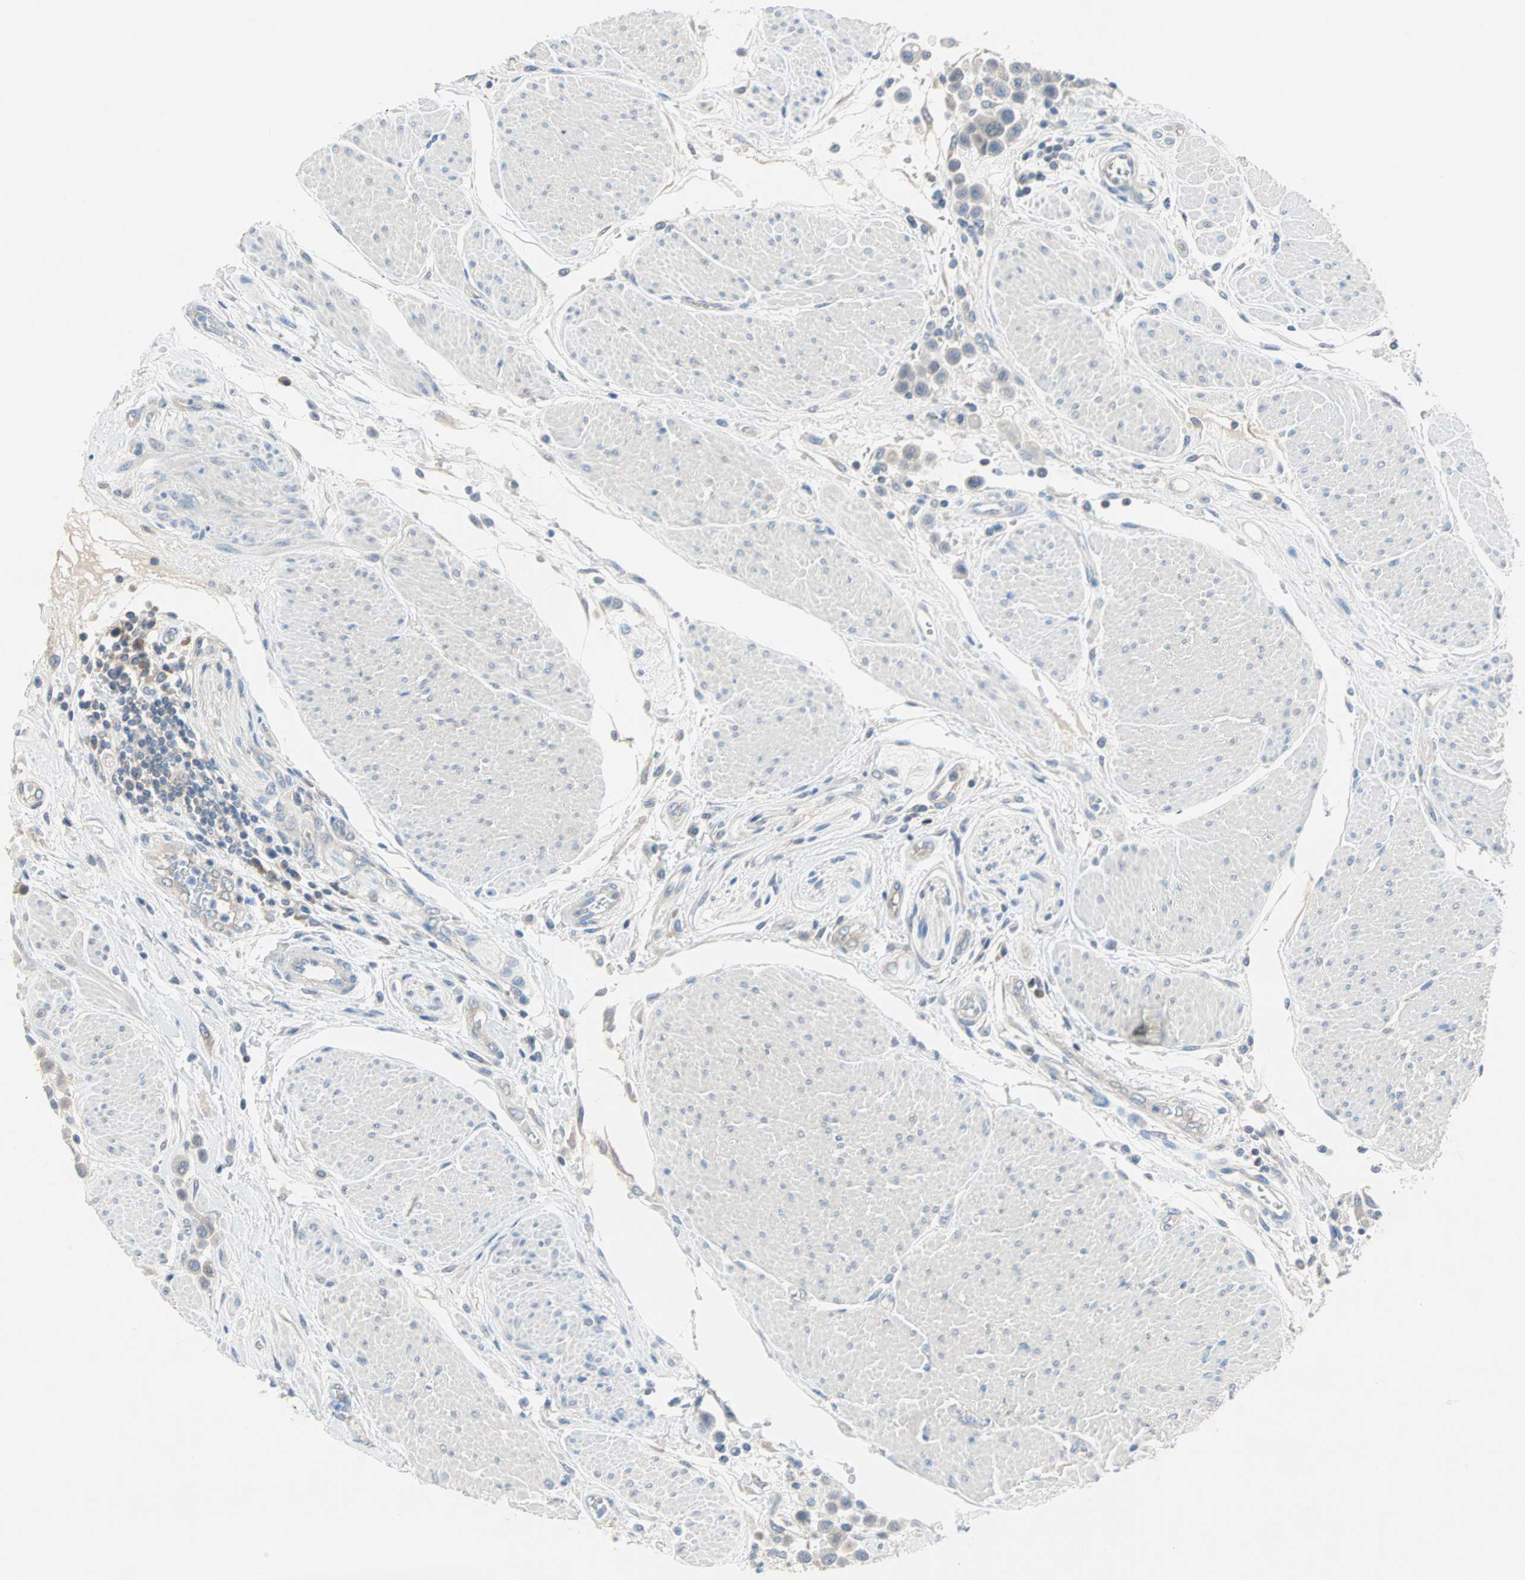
{"staining": {"intensity": "weak", "quantity": "25%-75%", "location": "cytoplasmic/membranous"}, "tissue": "urothelial cancer", "cell_type": "Tumor cells", "image_type": "cancer", "snomed": [{"axis": "morphology", "description": "Urothelial carcinoma, High grade"}, {"axis": "topography", "description": "Urinary bladder"}], "caption": "Urothelial carcinoma (high-grade) stained with DAB (3,3'-diaminobenzidine) immunohistochemistry (IHC) shows low levels of weak cytoplasmic/membranous expression in about 25%-75% of tumor cells.", "gene": "MPI", "patient": {"sex": "male", "age": 50}}